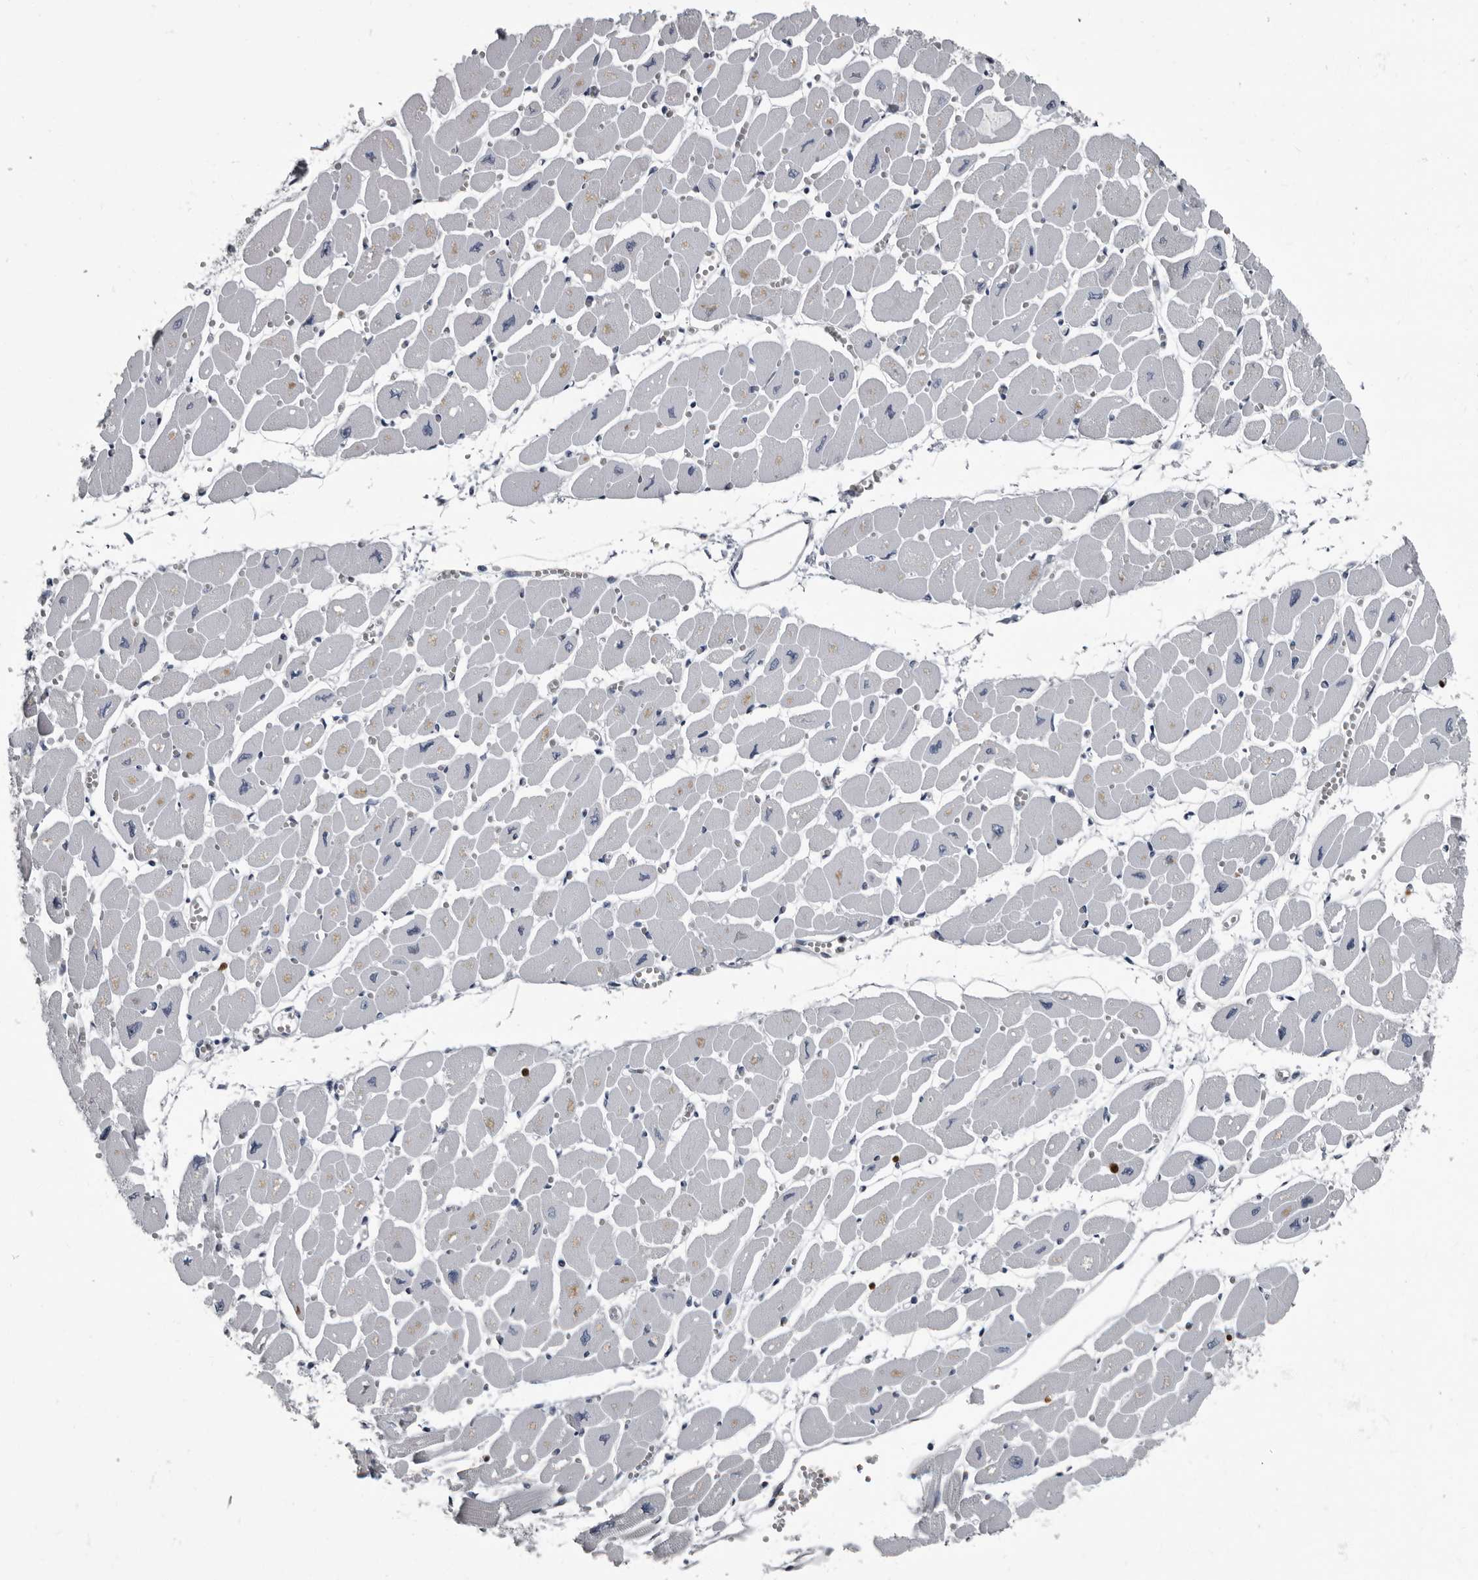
{"staining": {"intensity": "negative", "quantity": "none", "location": "none"}, "tissue": "heart muscle", "cell_type": "Cardiomyocytes", "image_type": "normal", "snomed": [{"axis": "morphology", "description": "Normal tissue, NOS"}, {"axis": "topography", "description": "Heart"}], "caption": "IHC of normal human heart muscle demonstrates no staining in cardiomyocytes.", "gene": "TPD52L1", "patient": {"sex": "female", "age": 54}}